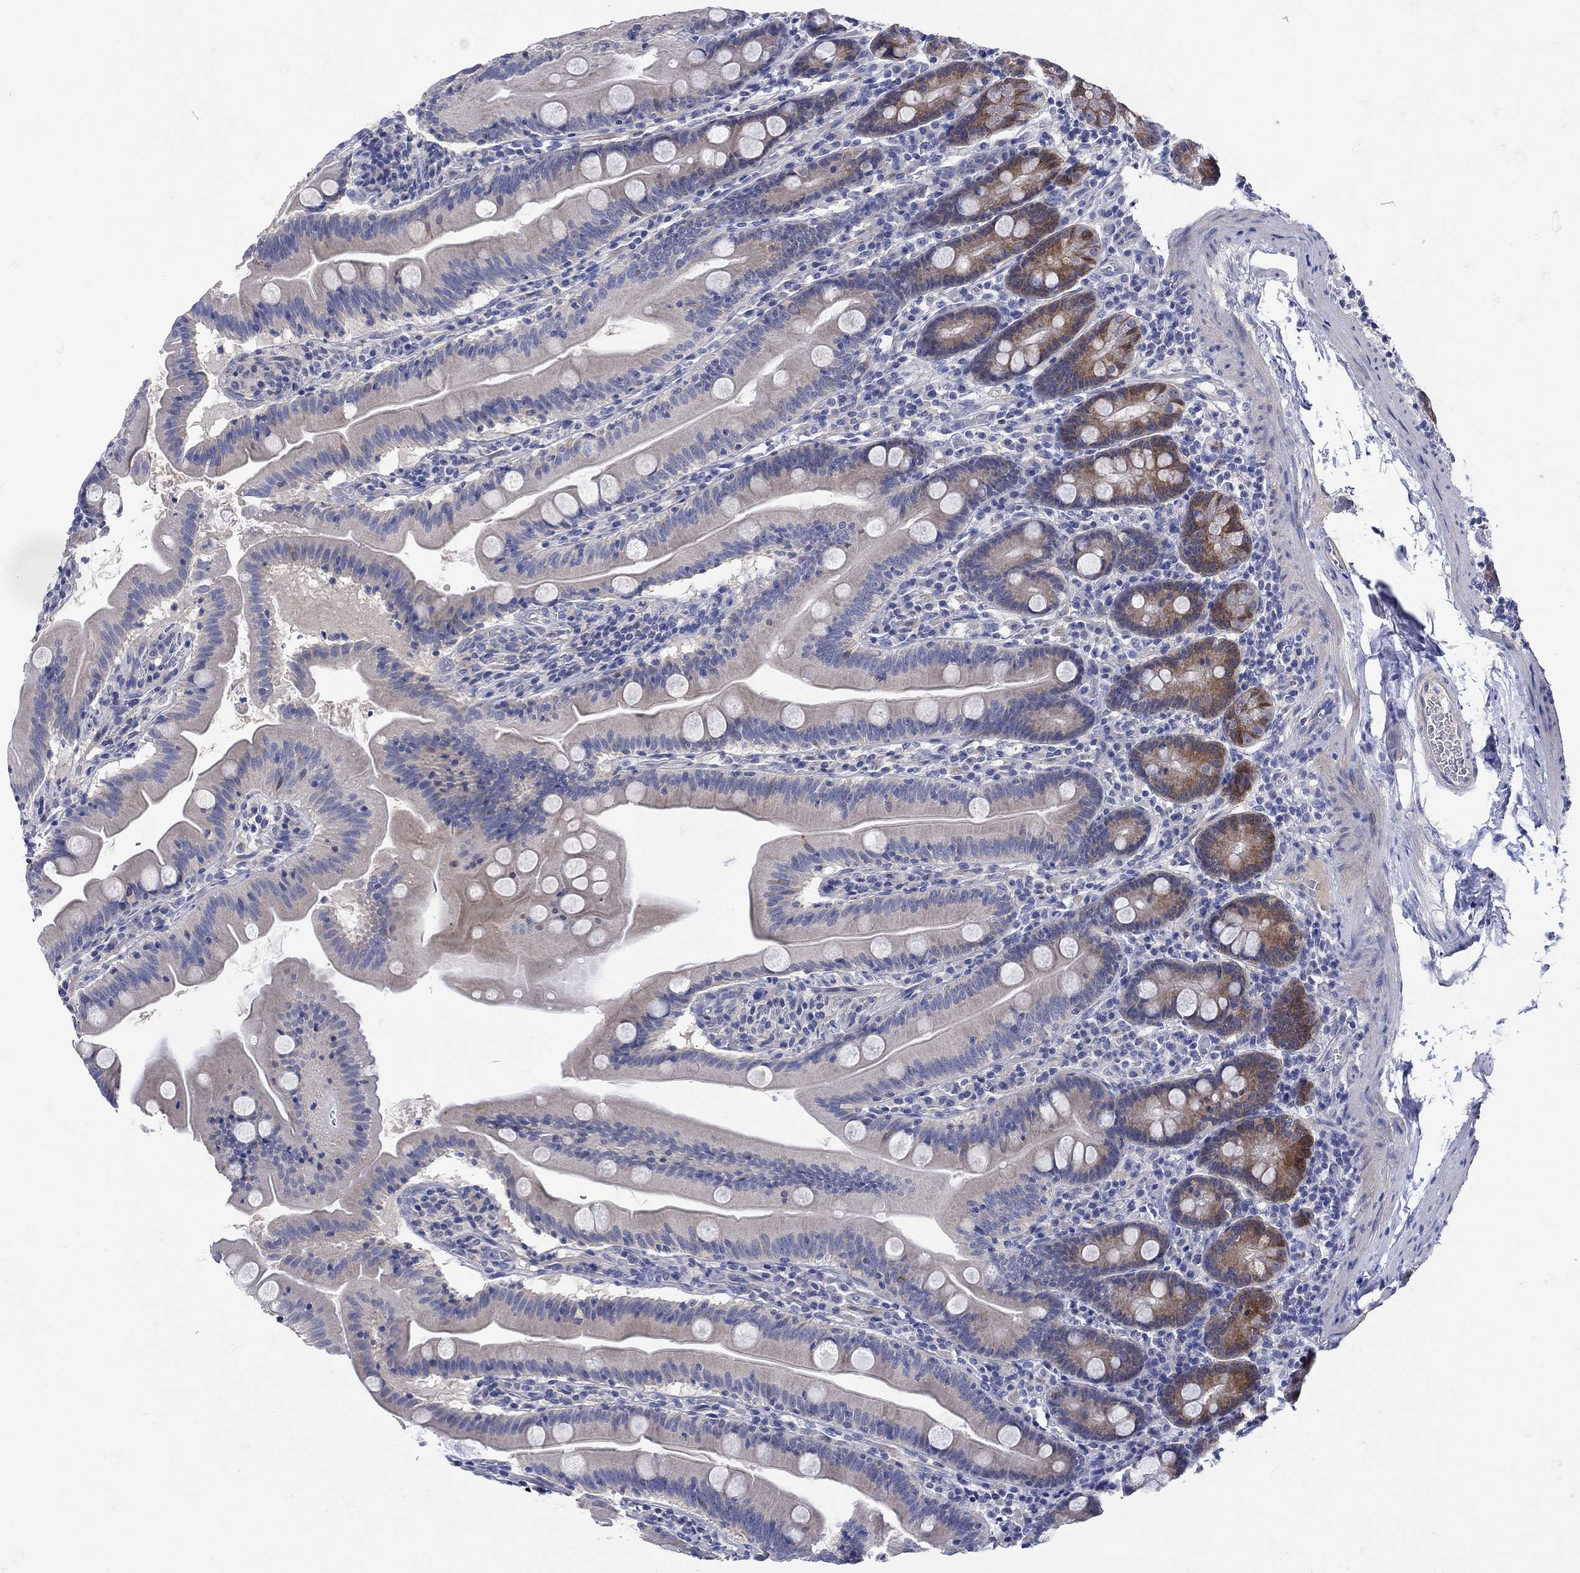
{"staining": {"intensity": "strong", "quantity": "<25%", "location": "cytoplasmic/membranous"}, "tissue": "small intestine", "cell_type": "Glandular cells", "image_type": "normal", "snomed": [{"axis": "morphology", "description": "Normal tissue, NOS"}, {"axis": "topography", "description": "Small intestine"}], "caption": "Human small intestine stained for a protein (brown) demonstrates strong cytoplasmic/membranous positive staining in approximately <25% of glandular cells.", "gene": "MSI1", "patient": {"sex": "male", "age": 37}}